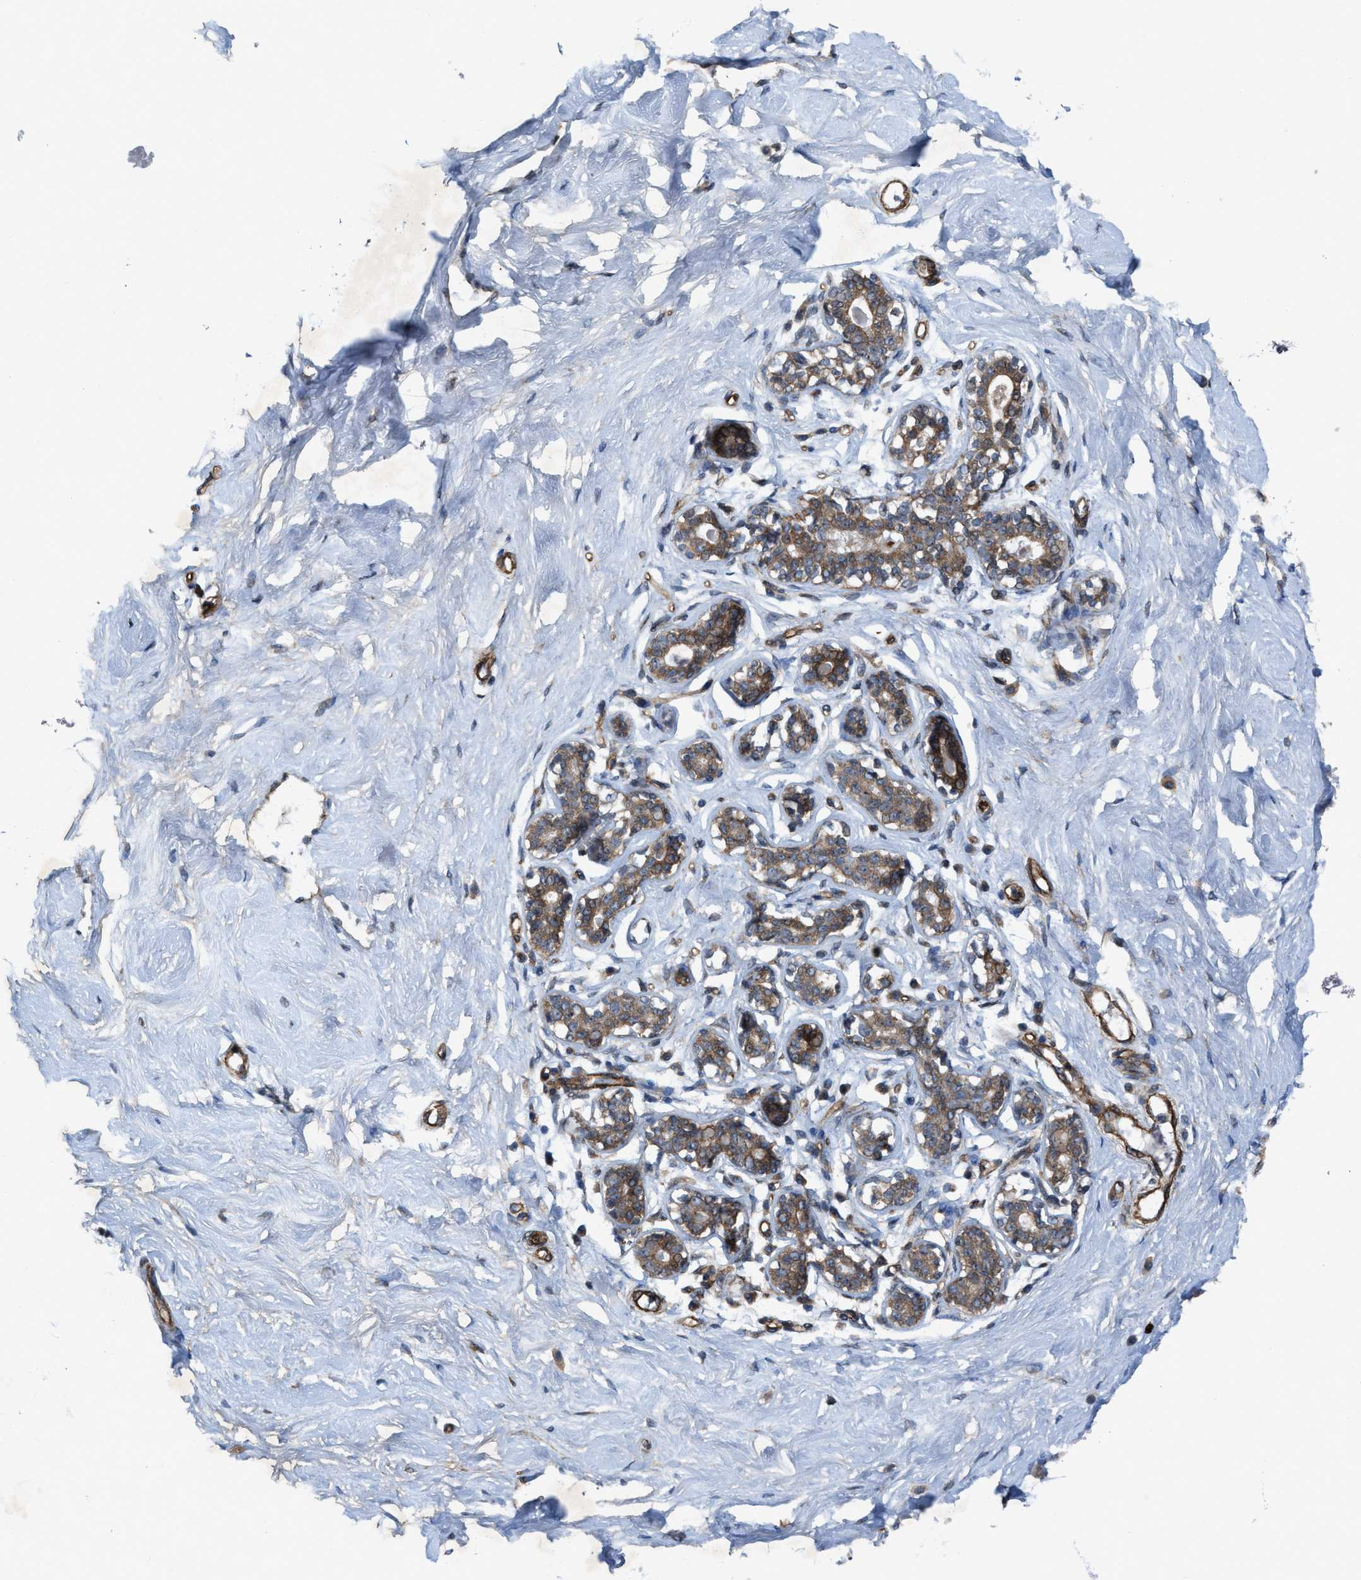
{"staining": {"intensity": "moderate", "quantity": "25%-75%", "location": "cytoplasmic/membranous"}, "tissue": "breast", "cell_type": "Adipocytes", "image_type": "normal", "snomed": [{"axis": "morphology", "description": "Normal tissue, NOS"}, {"axis": "topography", "description": "Breast"}], "caption": "The immunohistochemical stain labels moderate cytoplasmic/membranous expression in adipocytes of unremarkable breast. The protein of interest is stained brown, and the nuclei are stained in blue (DAB IHC with brightfield microscopy, high magnification).", "gene": "URGCP", "patient": {"sex": "female", "age": 23}}